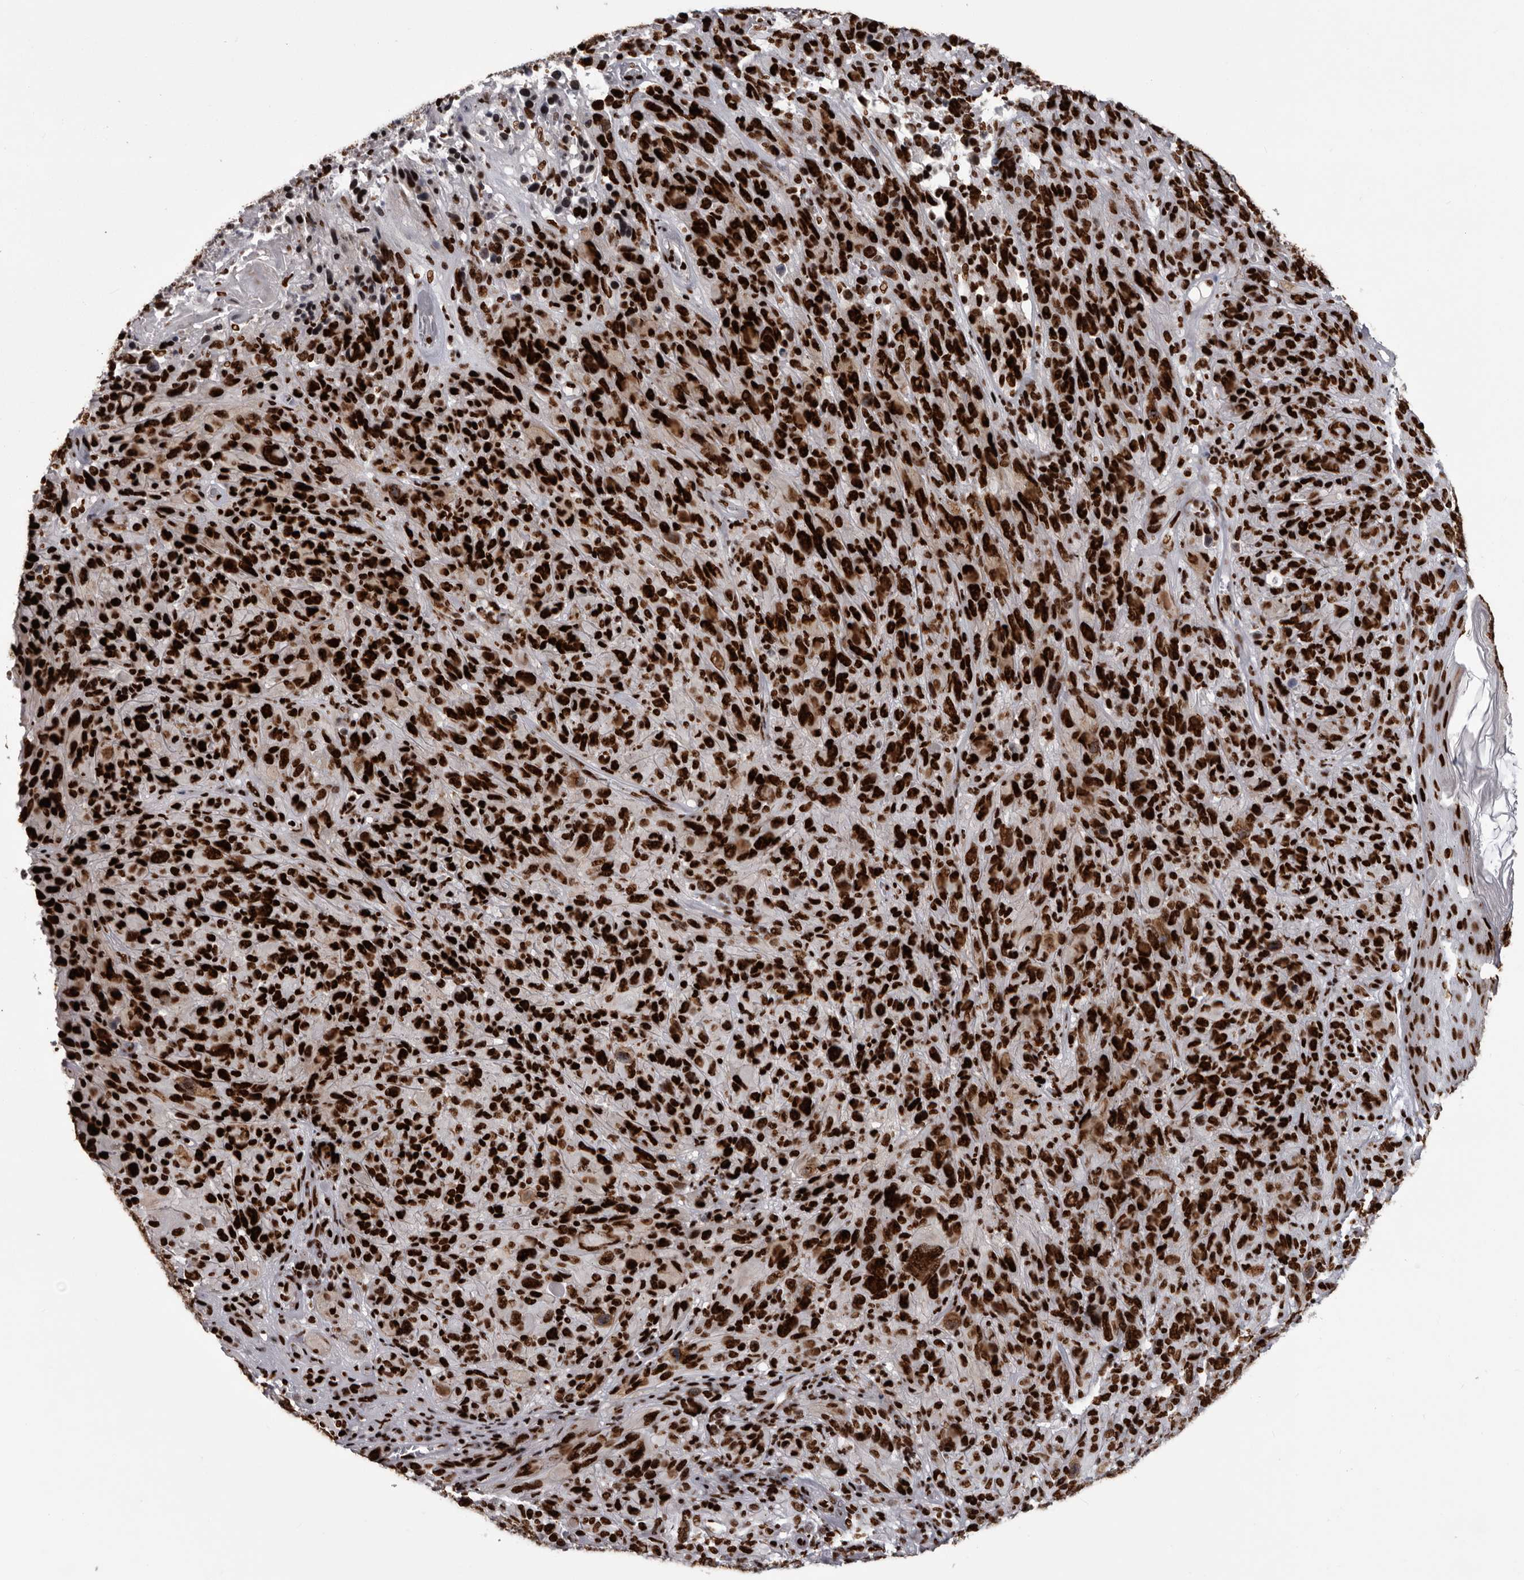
{"staining": {"intensity": "strong", "quantity": ">75%", "location": "nuclear"}, "tissue": "melanoma", "cell_type": "Tumor cells", "image_type": "cancer", "snomed": [{"axis": "morphology", "description": "Malignant melanoma, NOS"}, {"axis": "topography", "description": "Skin of head"}], "caption": "Human malignant melanoma stained with a protein marker demonstrates strong staining in tumor cells.", "gene": "NUMA1", "patient": {"sex": "male", "age": 96}}